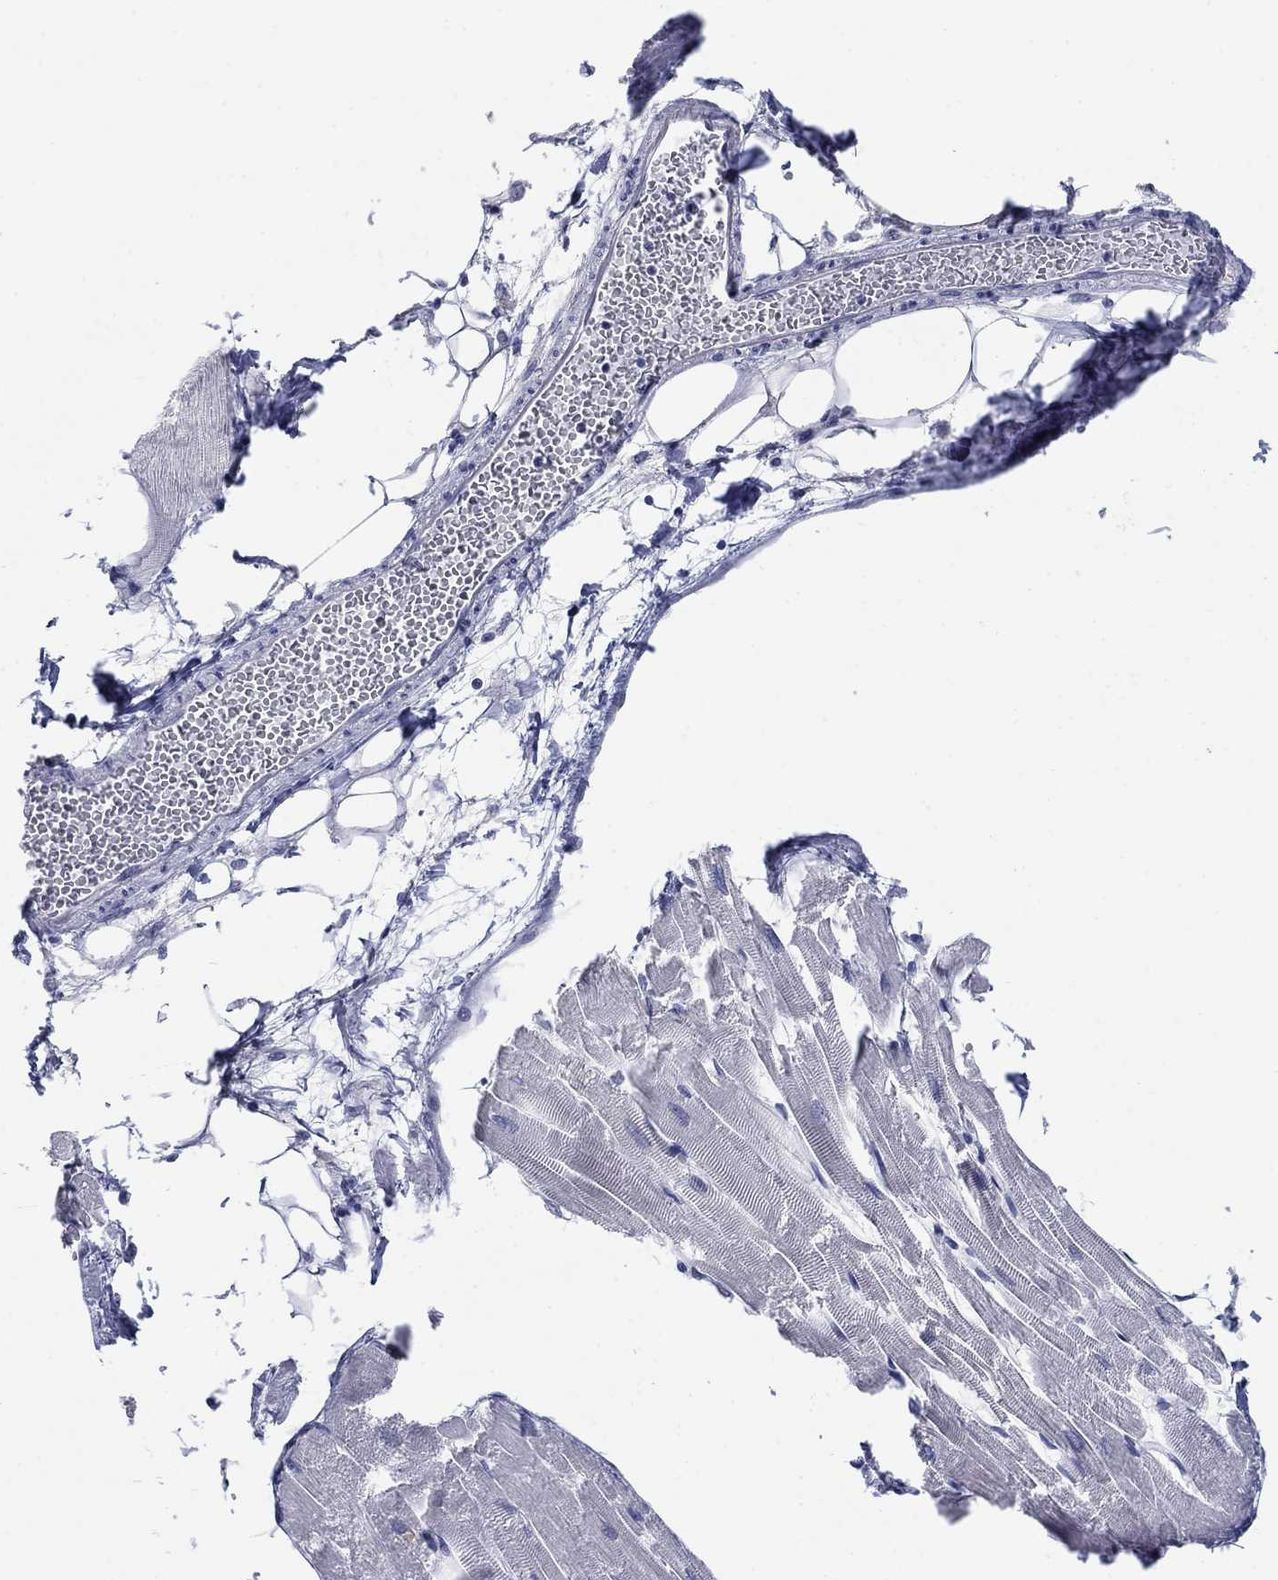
{"staining": {"intensity": "negative", "quantity": "none", "location": "none"}, "tissue": "heart muscle", "cell_type": "Cardiomyocytes", "image_type": "normal", "snomed": [{"axis": "morphology", "description": "Normal tissue, NOS"}, {"axis": "topography", "description": "Heart"}], "caption": "This is a image of IHC staining of benign heart muscle, which shows no positivity in cardiomyocytes.", "gene": "ATP6V1G2", "patient": {"sex": "female", "age": 52}}